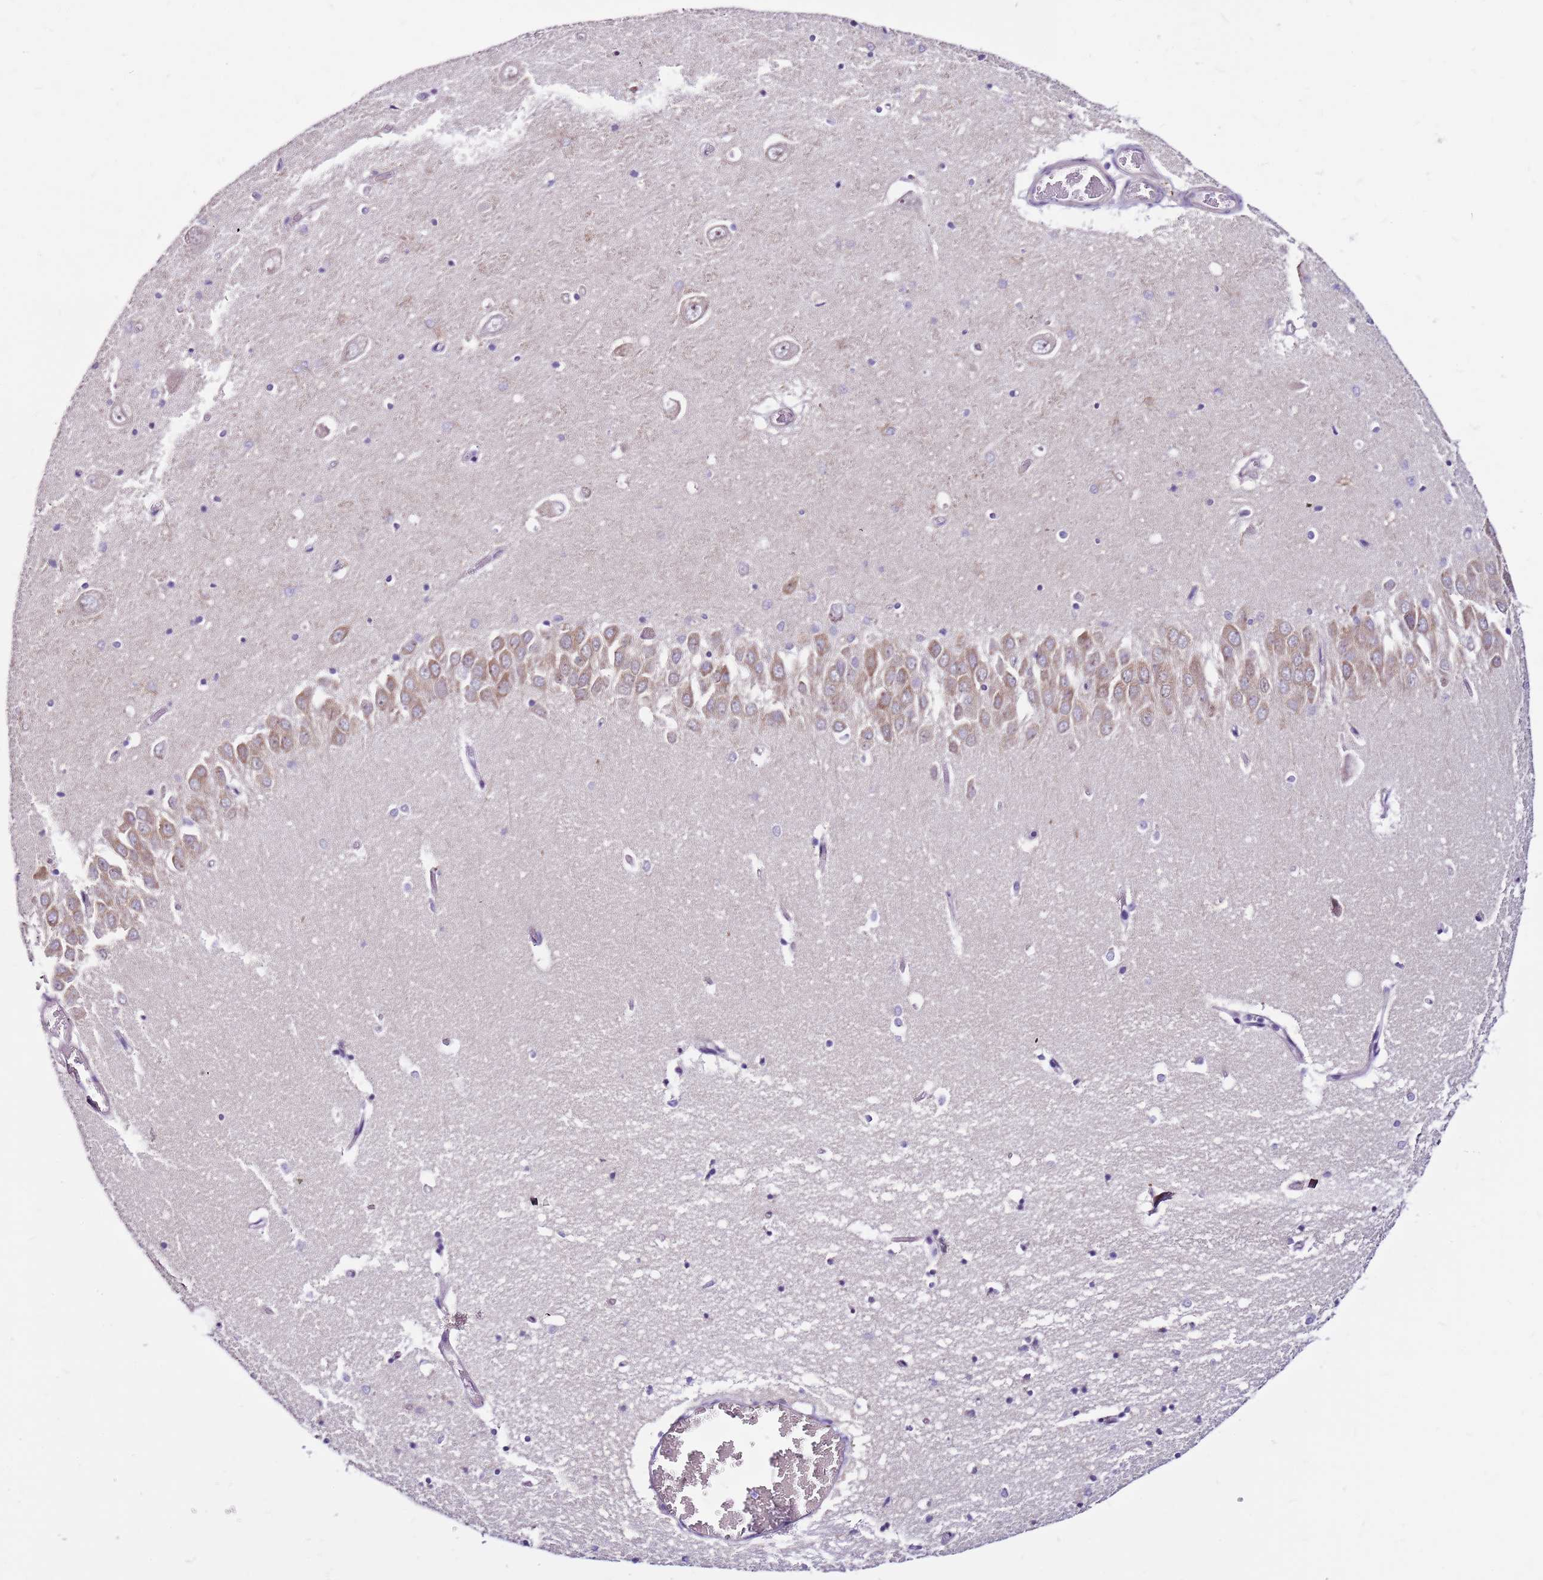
{"staining": {"intensity": "negative", "quantity": "none", "location": "none"}, "tissue": "hippocampus", "cell_type": "Glial cells", "image_type": "normal", "snomed": [{"axis": "morphology", "description": "Normal tissue, NOS"}, {"axis": "topography", "description": "Hippocampus"}], "caption": "Protein analysis of normal hippocampus displays no significant staining in glial cells. (IHC, brightfield microscopy, high magnification).", "gene": "POLE3", "patient": {"sex": "male", "age": 70}}